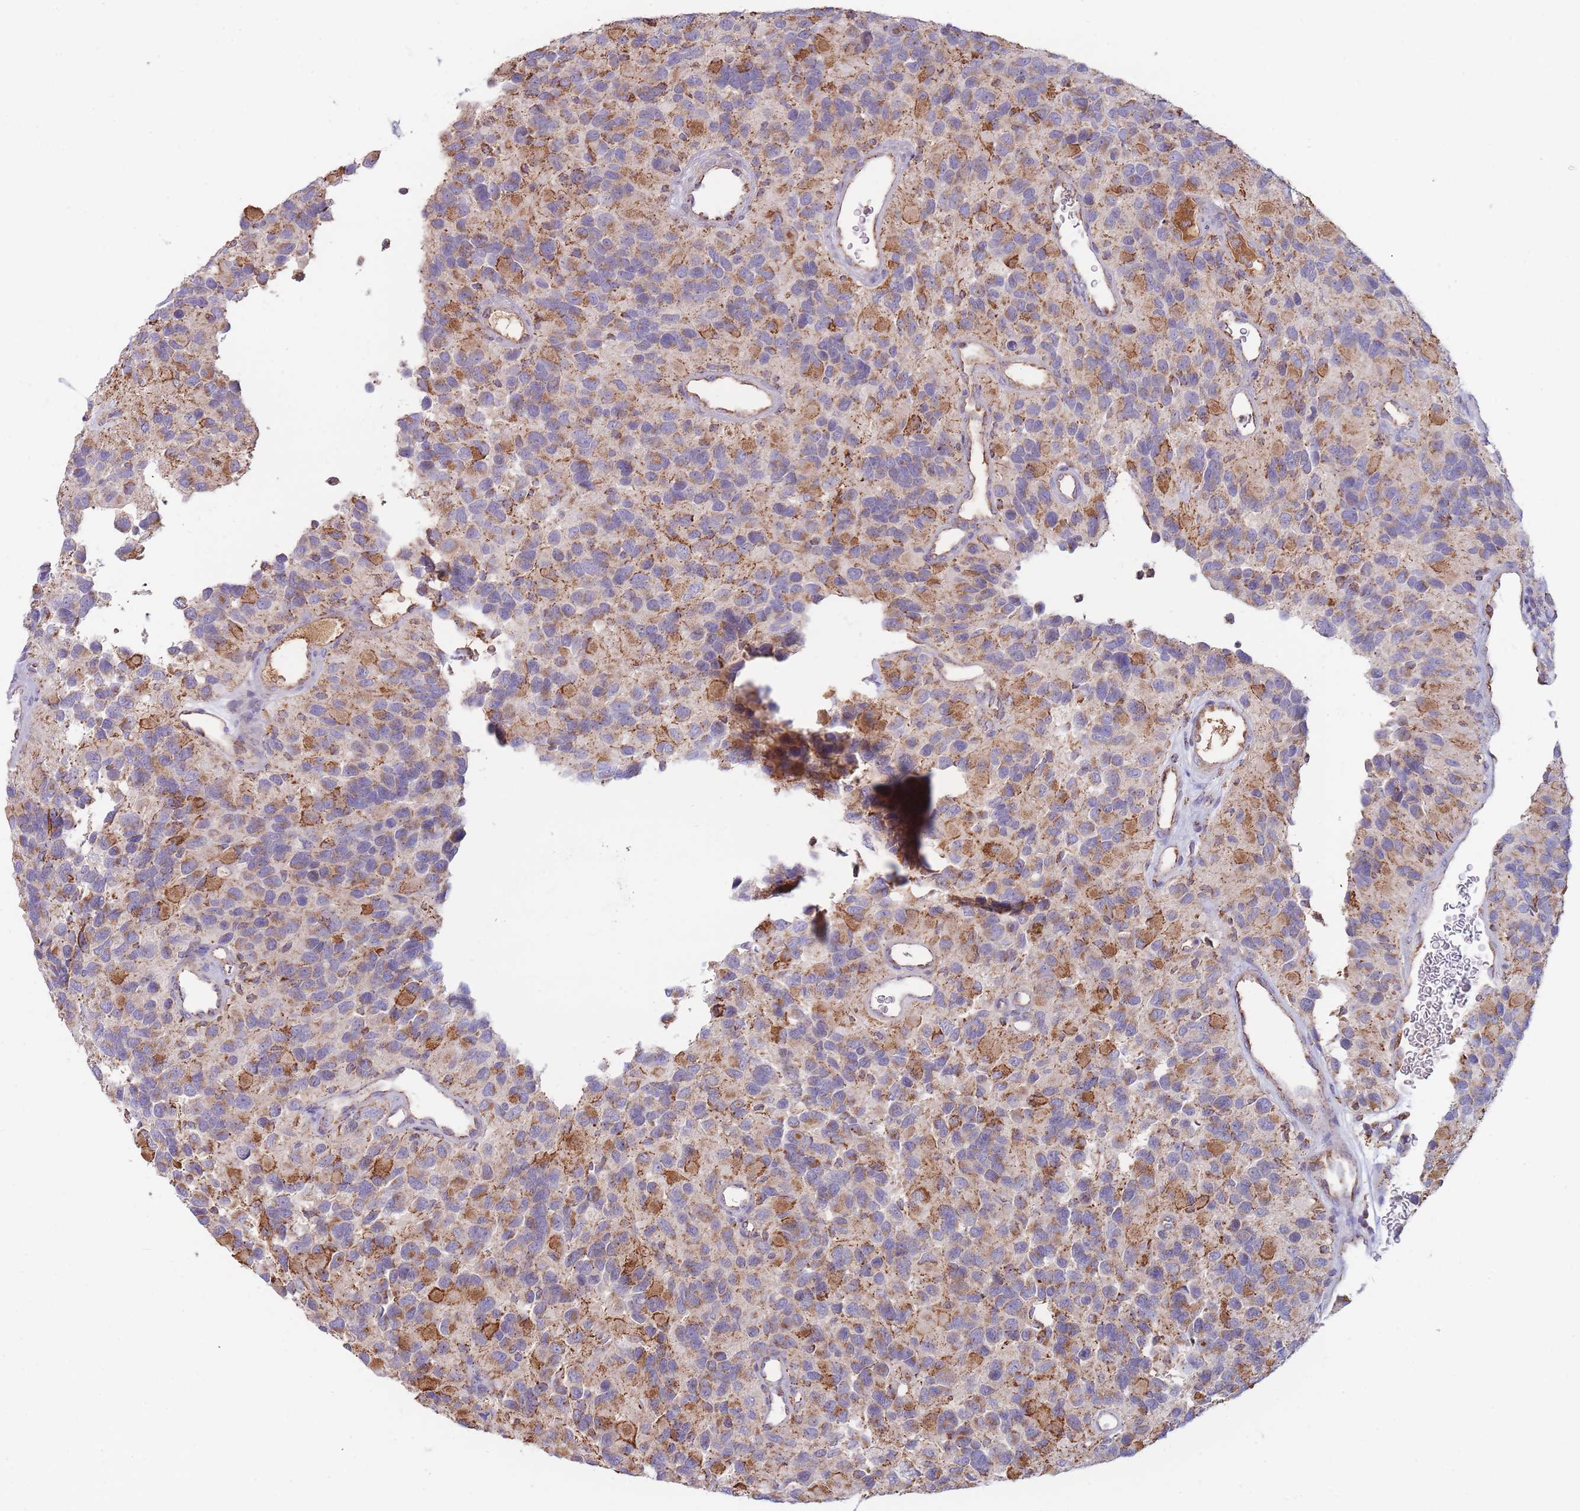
{"staining": {"intensity": "moderate", "quantity": "<25%", "location": "cytoplasmic/membranous"}, "tissue": "glioma", "cell_type": "Tumor cells", "image_type": "cancer", "snomed": [{"axis": "morphology", "description": "Glioma, malignant, High grade"}, {"axis": "topography", "description": "Brain"}], "caption": "The image displays a brown stain indicating the presence of a protein in the cytoplasmic/membranous of tumor cells in glioma.", "gene": "MRPL17", "patient": {"sex": "male", "age": 77}}